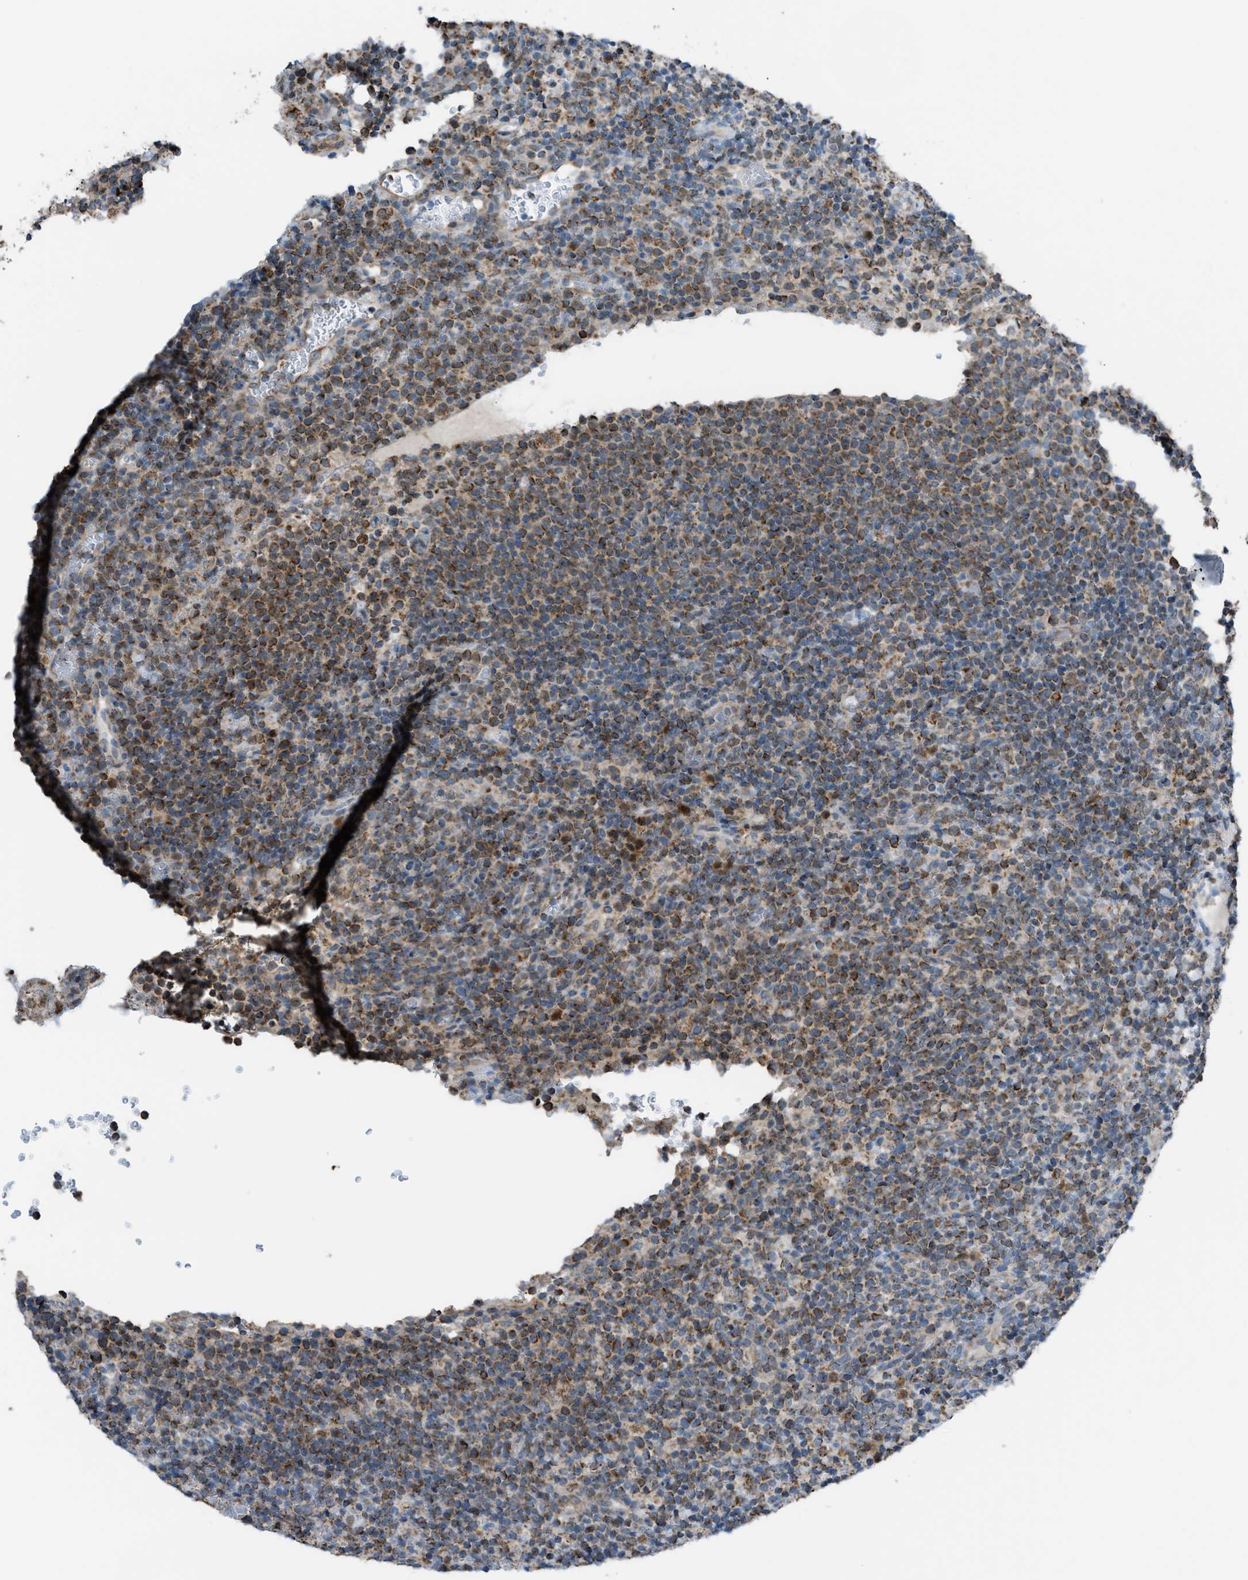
{"staining": {"intensity": "moderate", "quantity": ">75%", "location": "cytoplasmic/membranous"}, "tissue": "lymphoma", "cell_type": "Tumor cells", "image_type": "cancer", "snomed": [{"axis": "morphology", "description": "Malignant lymphoma, non-Hodgkin's type, High grade"}, {"axis": "topography", "description": "Lymph node"}], "caption": "Human lymphoma stained with a protein marker demonstrates moderate staining in tumor cells.", "gene": "SRM", "patient": {"sex": "male", "age": 61}}